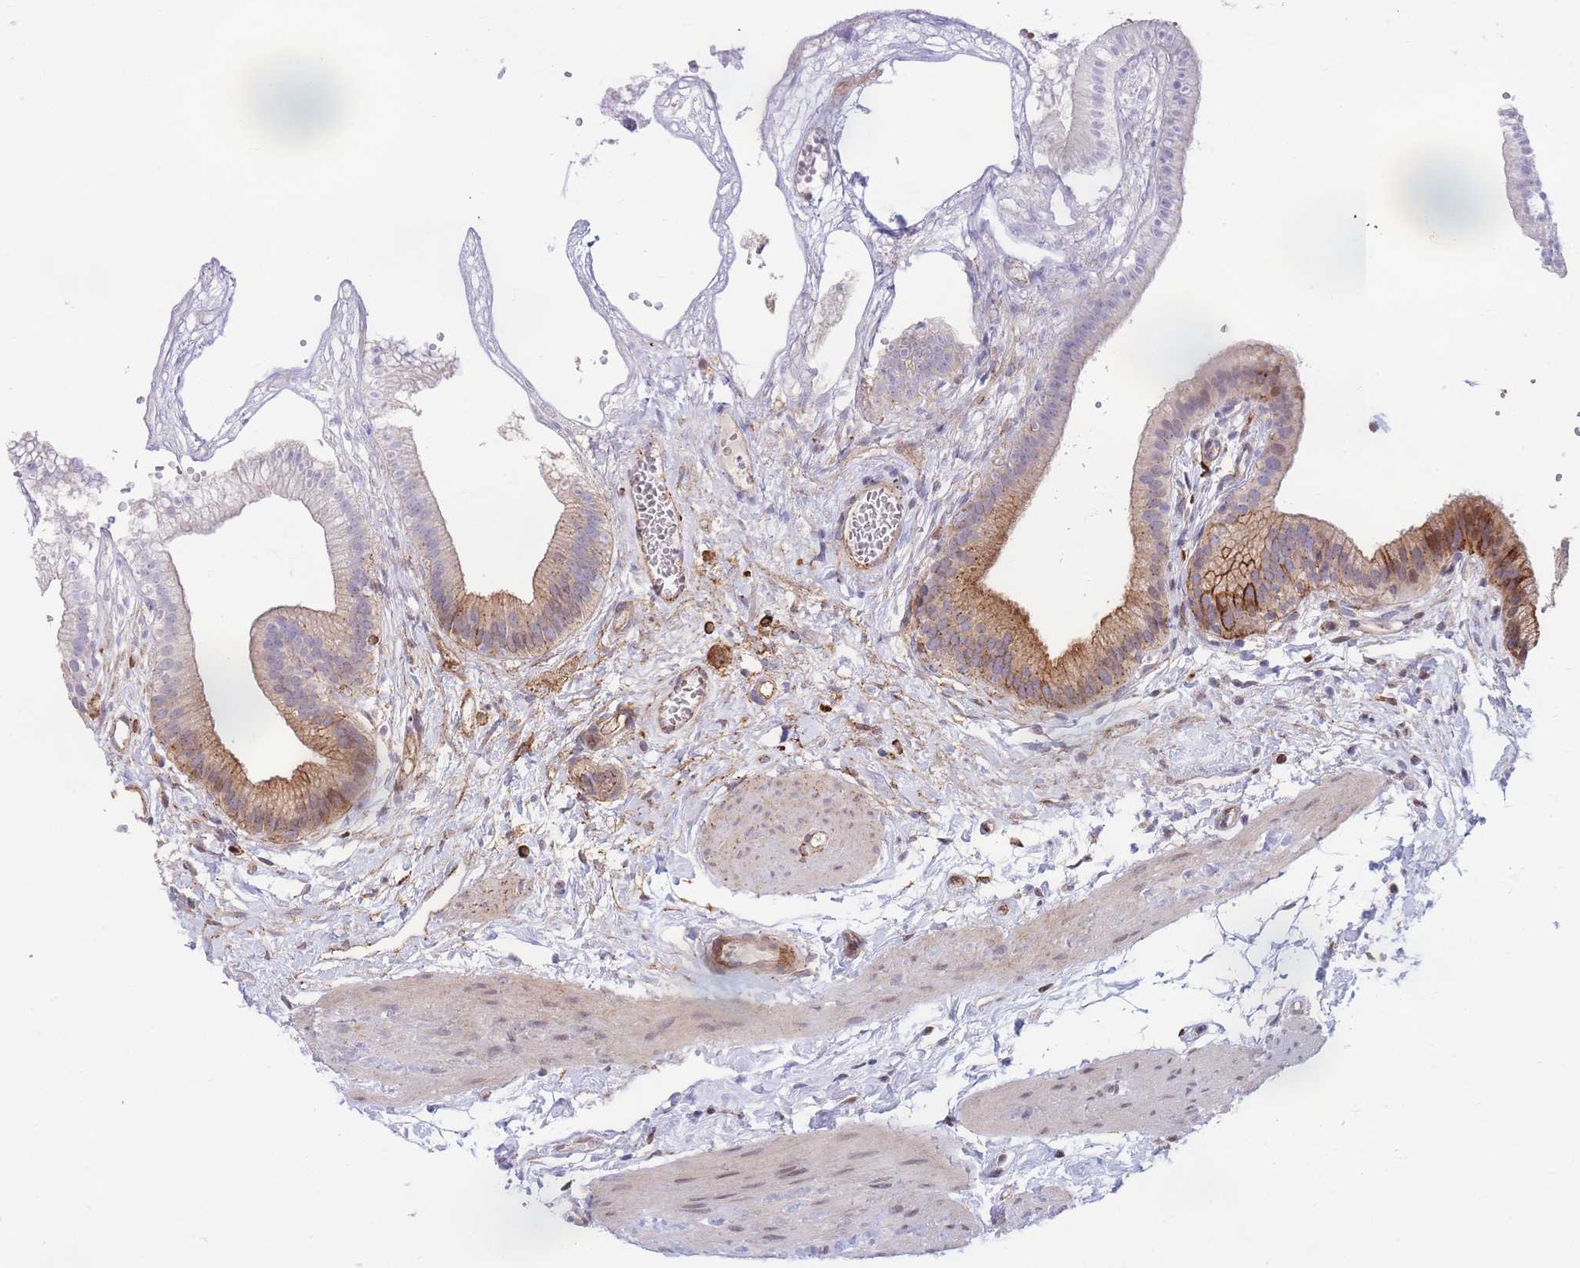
{"staining": {"intensity": "strong", "quantity": "25%-75%", "location": "cytoplasmic/membranous,nuclear"}, "tissue": "gallbladder", "cell_type": "Glandular cells", "image_type": "normal", "snomed": [{"axis": "morphology", "description": "Normal tissue, NOS"}, {"axis": "topography", "description": "Gallbladder"}], "caption": "Brown immunohistochemical staining in unremarkable gallbladder displays strong cytoplasmic/membranous,nuclear positivity in about 25%-75% of glandular cells.", "gene": "DNAJC3", "patient": {"sex": "female", "age": 54}}